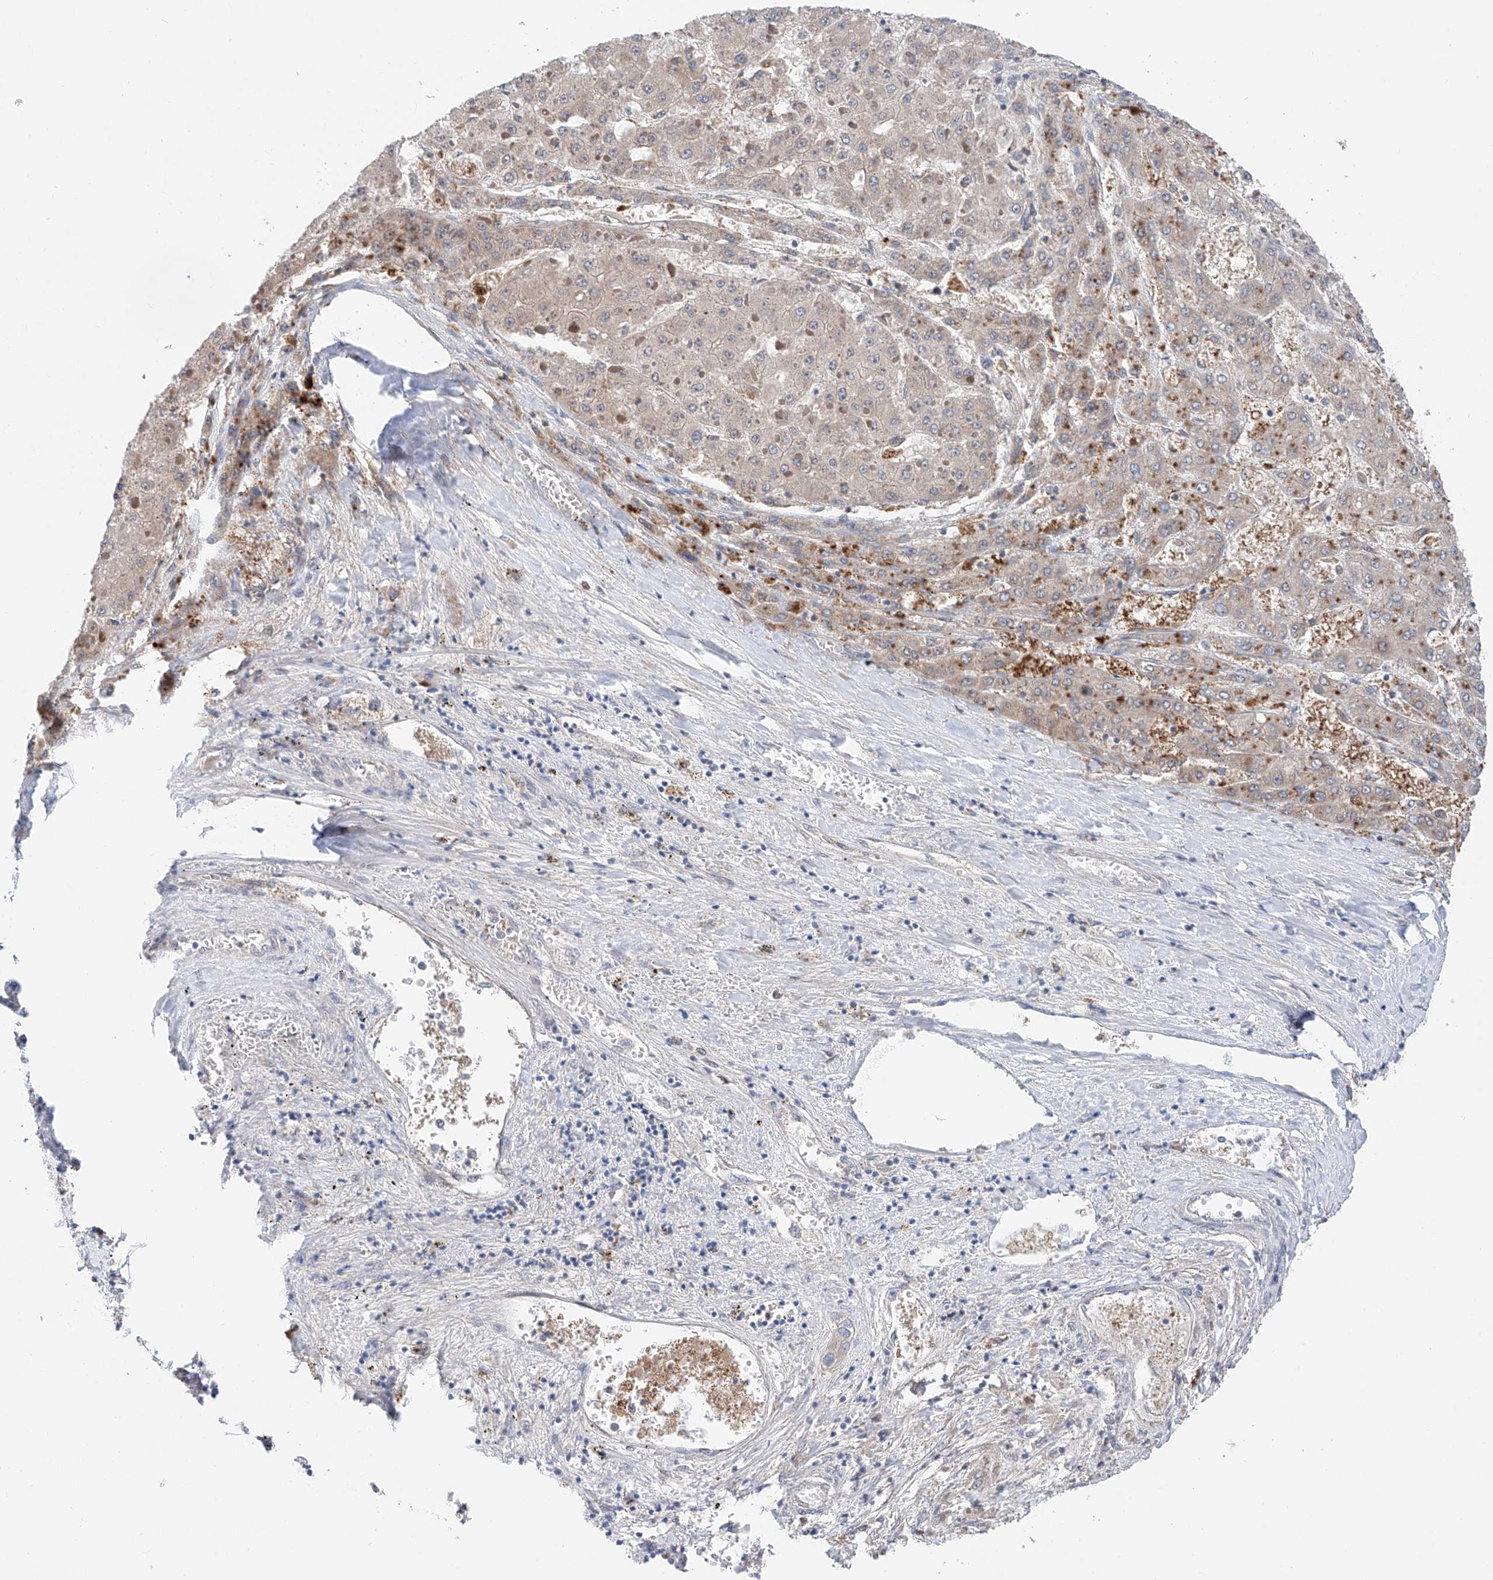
{"staining": {"intensity": "weak", "quantity": "<25%", "location": "cytoplasmic/membranous"}, "tissue": "liver cancer", "cell_type": "Tumor cells", "image_type": "cancer", "snomed": [{"axis": "morphology", "description": "Carcinoma, Hepatocellular, NOS"}, {"axis": "topography", "description": "Liver"}], "caption": "The histopathology image displays no staining of tumor cells in liver hepatocellular carcinoma. Nuclei are stained in blue.", "gene": "FUCA2", "patient": {"sex": "female", "age": 73}}